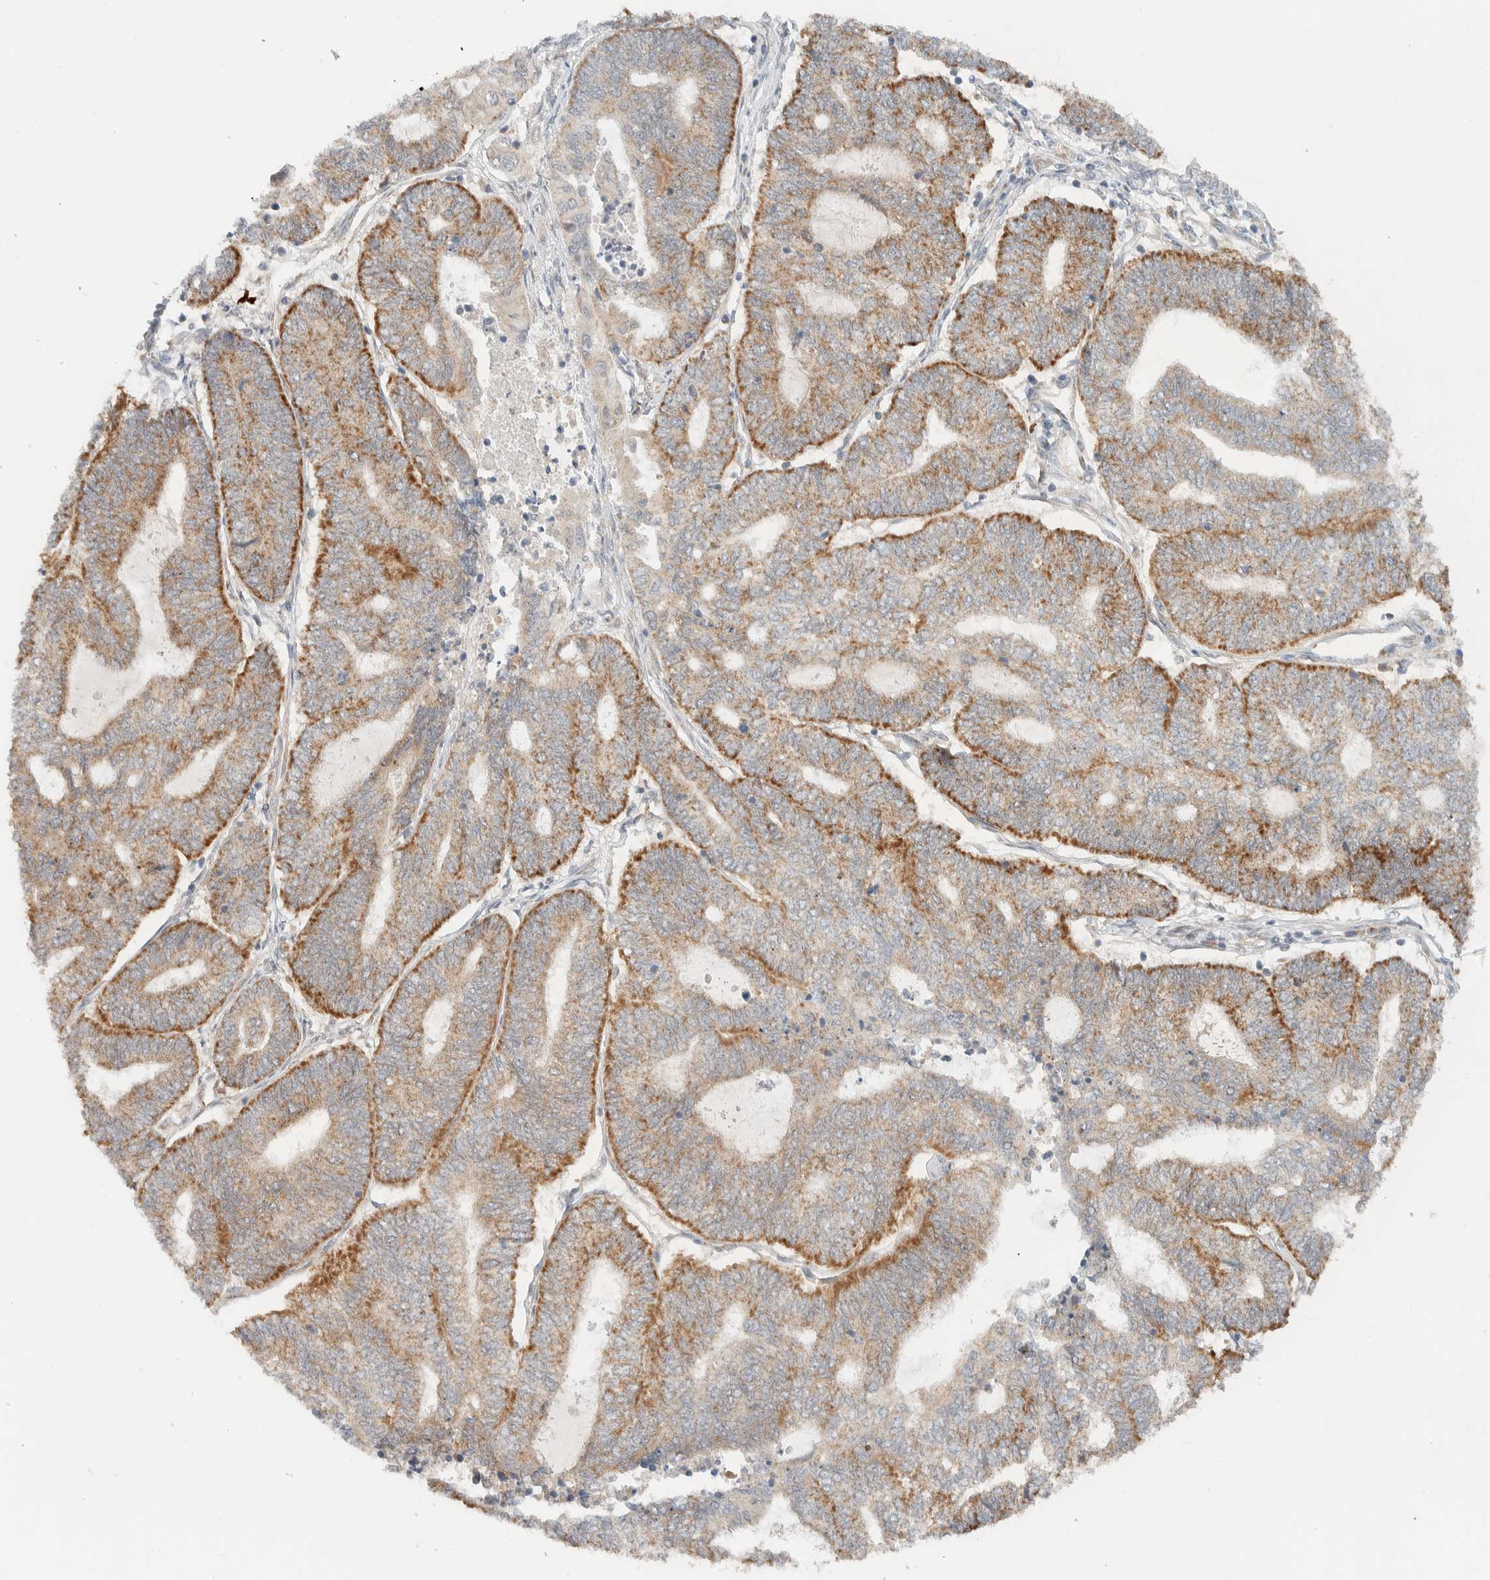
{"staining": {"intensity": "moderate", "quantity": ">75%", "location": "cytoplasmic/membranous"}, "tissue": "endometrial cancer", "cell_type": "Tumor cells", "image_type": "cancer", "snomed": [{"axis": "morphology", "description": "Adenocarcinoma, NOS"}, {"axis": "topography", "description": "Uterus"}, {"axis": "topography", "description": "Endometrium"}], "caption": "A brown stain shows moderate cytoplasmic/membranous positivity of a protein in adenocarcinoma (endometrial) tumor cells. (Brightfield microscopy of DAB IHC at high magnification).", "gene": "MRPL41", "patient": {"sex": "female", "age": 70}}